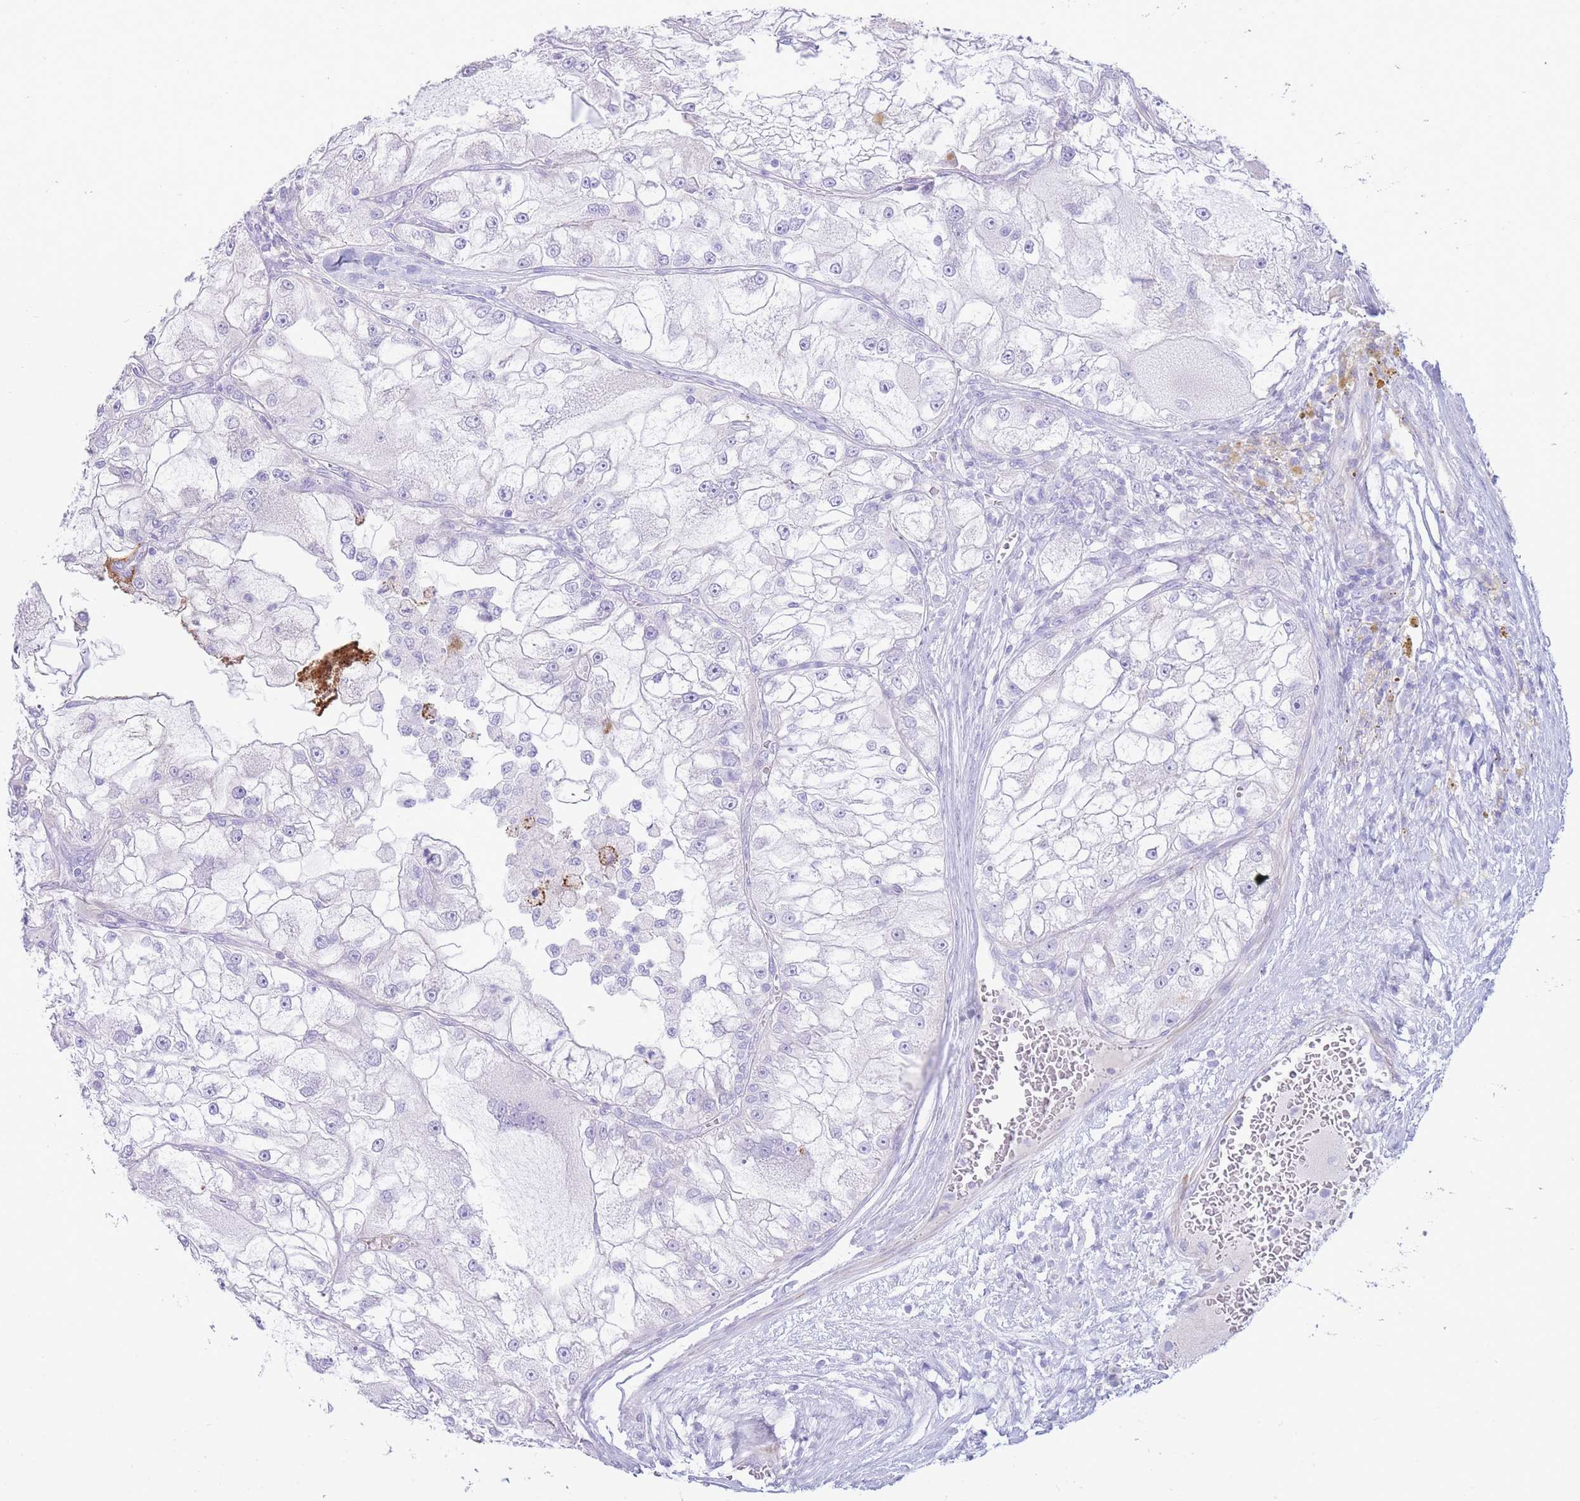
{"staining": {"intensity": "negative", "quantity": "none", "location": "none"}, "tissue": "renal cancer", "cell_type": "Tumor cells", "image_type": "cancer", "snomed": [{"axis": "morphology", "description": "Adenocarcinoma, NOS"}, {"axis": "topography", "description": "Kidney"}], "caption": "Immunohistochemistry photomicrograph of adenocarcinoma (renal) stained for a protein (brown), which shows no expression in tumor cells. (DAB IHC with hematoxylin counter stain).", "gene": "VWA8", "patient": {"sex": "female", "age": 72}}